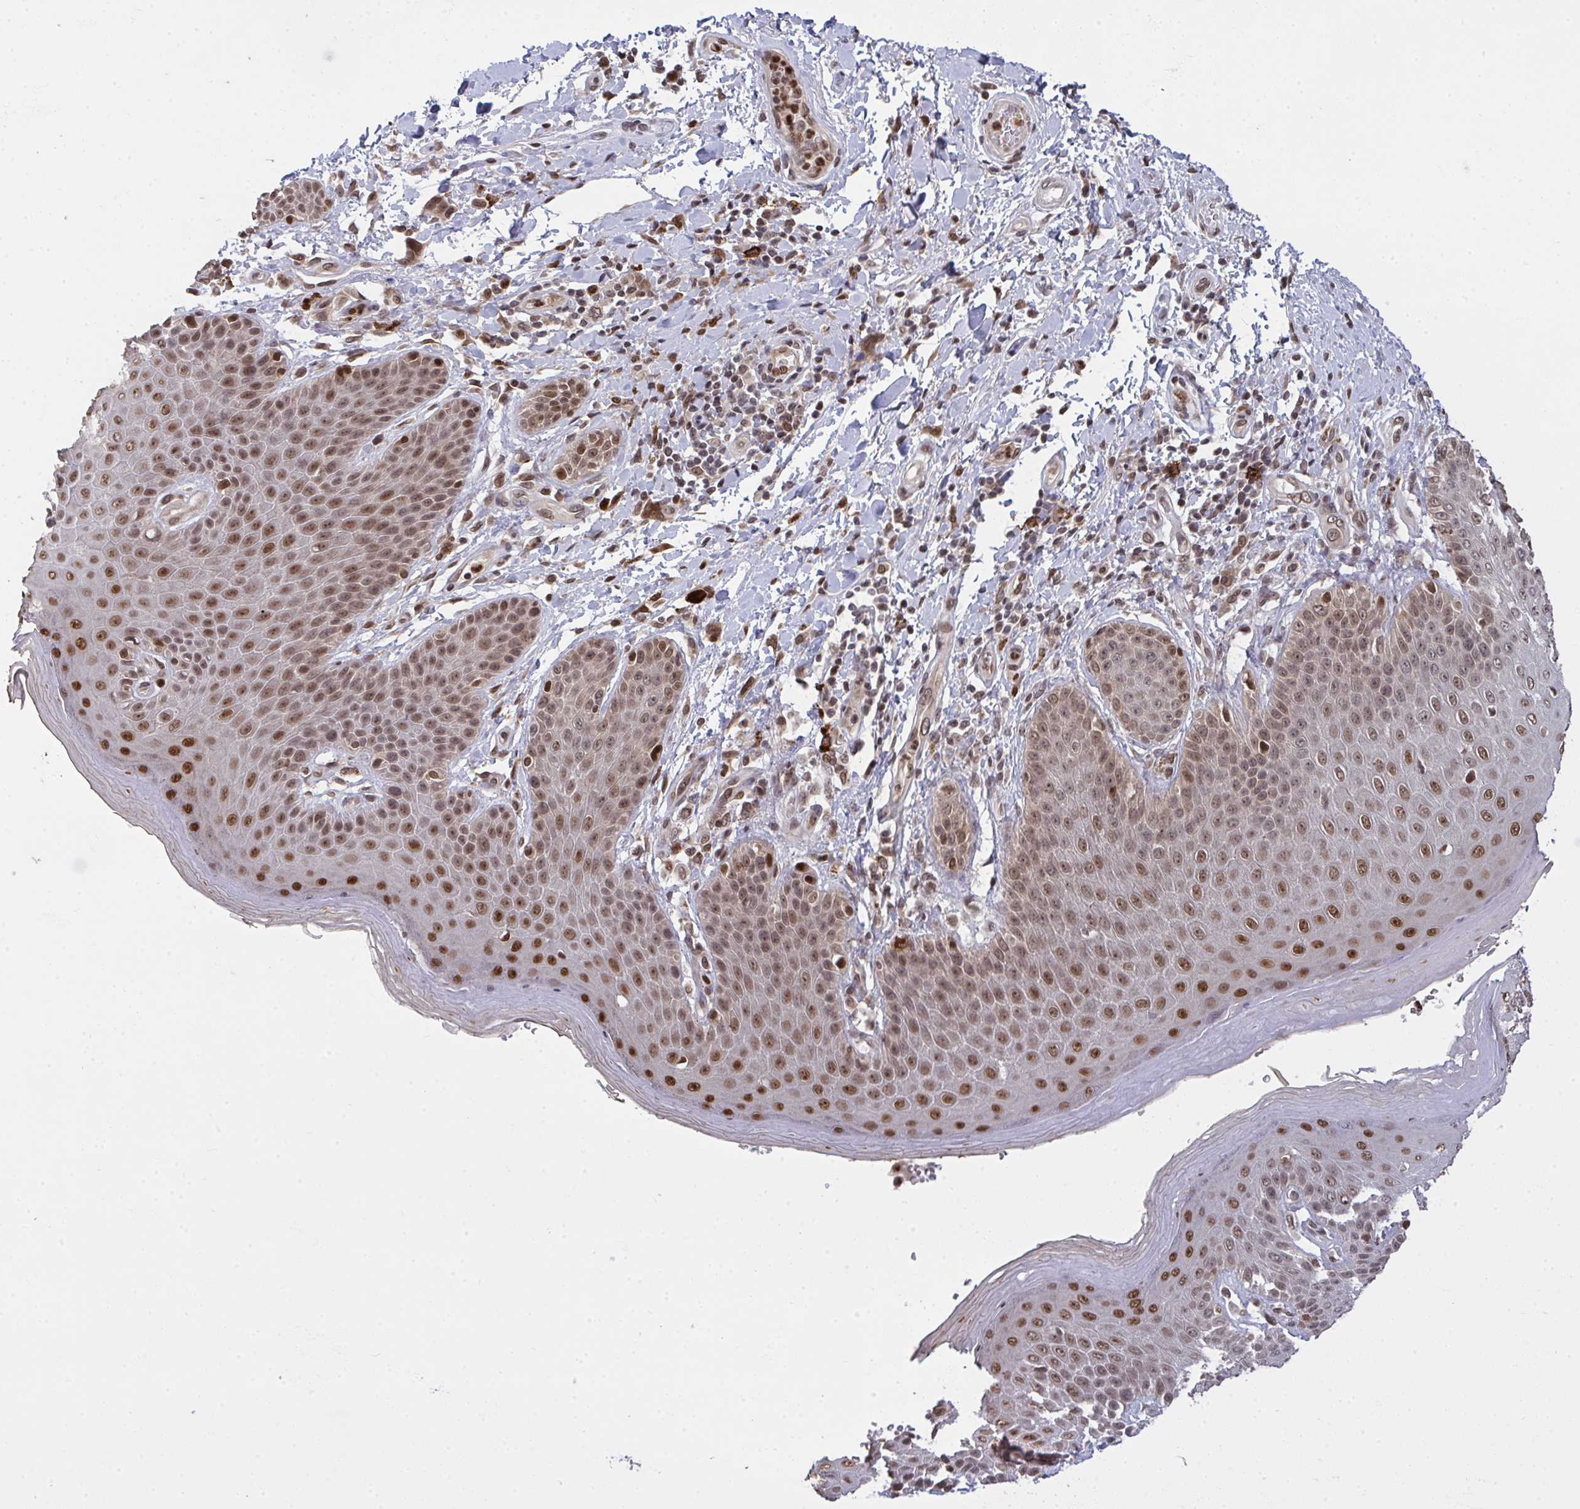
{"staining": {"intensity": "strong", "quantity": ">75%", "location": "nuclear"}, "tissue": "skin", "cell_type": "Epidermal cells", "image_type": "normal", "snomed": [{"axis": "morphology", "description": "Normal tissue, NOS"}, {"axis": "topography", "description": "Peripheral nerve tissue"}], "caption": "Immunohistochemistry (DAB (3,3'-diaminobenzidine)) staining of benign human skin displays strong nuclear protein staining in about >75% of epidermal cells. Using DAB (3,3'-diaminobenzidine) (brown) and hematoxylin (blue) stains, captured at high magnification using brightfield microscopy.", "gene": "UXT", "patient": {"sex": "male", "age": 51}}